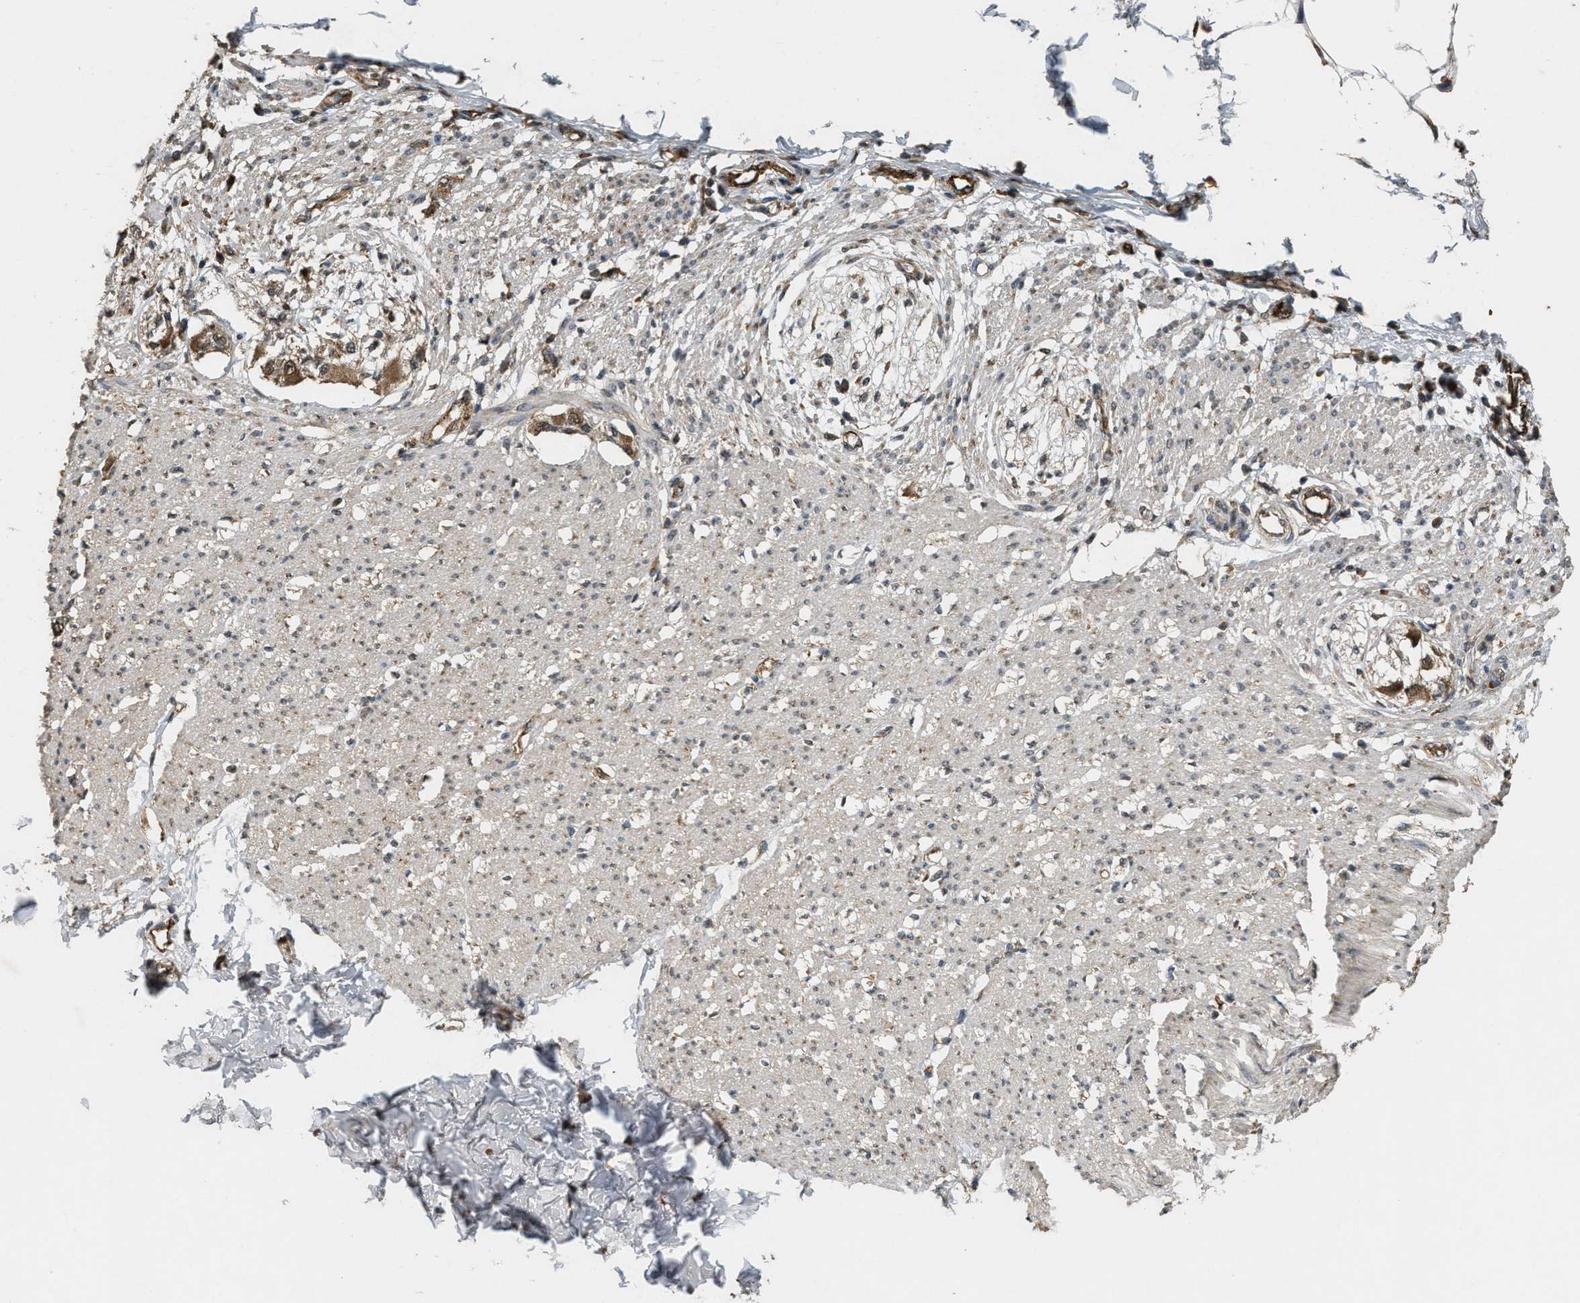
{"staining": {"intensity": "weak", "quantity": "25%-75%", "location": "cytoplasmic/membranous"}, "tissue": "smooth muscle", "cell_type": "Smooth muscle cells", "image_type": "normal", "snomed": [{"axis": "morphology", "description": "Normal tissue, NOS"}, {"axis": "morphology", "description": "Adenocarcinoma, NOS"}, {"axis": "topography", "description": "Colon"}, {"axis": "topography", "description": "Peripheral nerve tissue"}], "caption": "An immunohistochemistry image of benign tissue is shown. Protein staining in brown labels weak cytoplasmic/membranous positivity in smooth muscle within smooth muscle cells.", "gene": "ARHGEF5", "patient": {"sex": "male", "age": 14}}